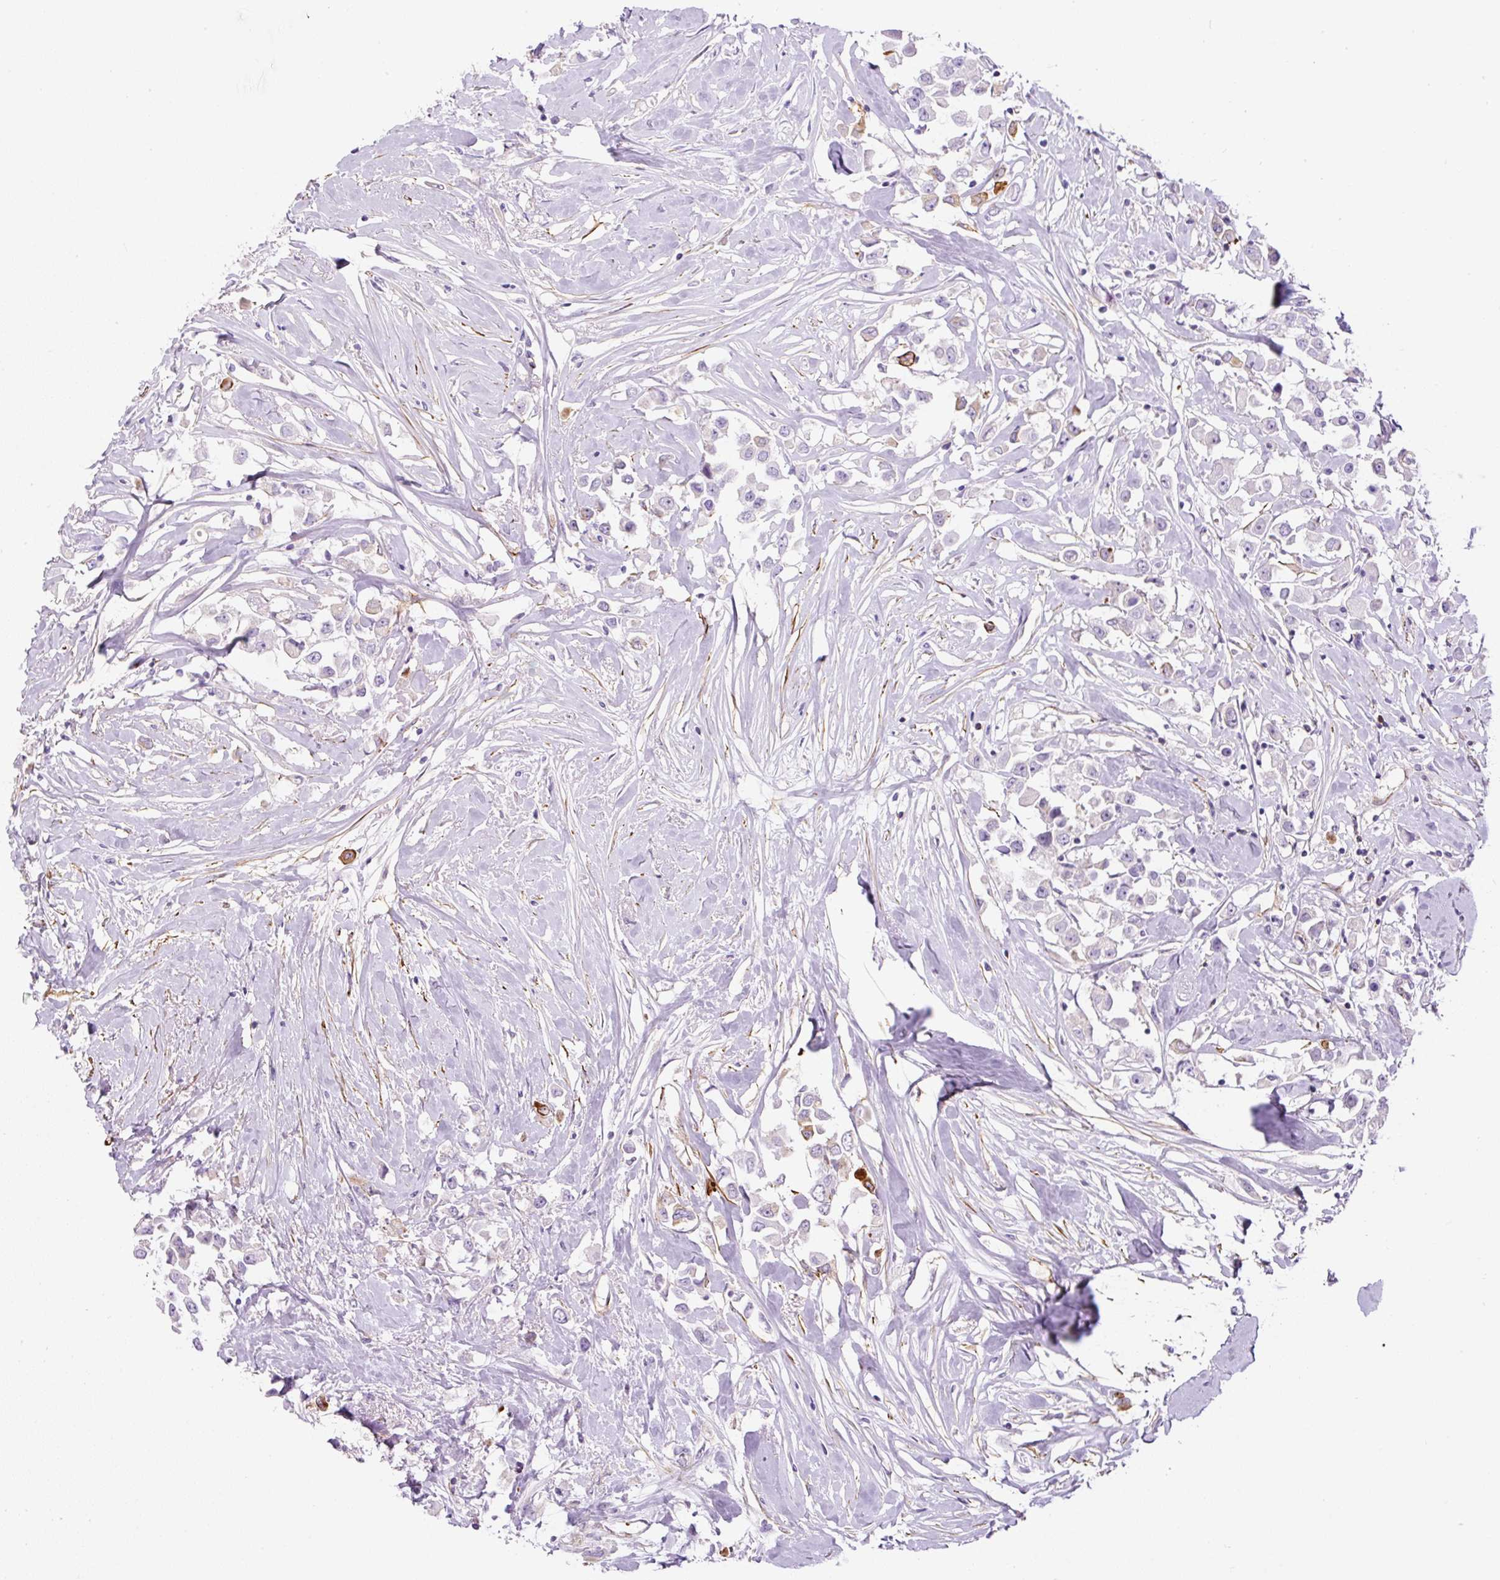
{"staining": {"intensity": "weak", "quantity": "<25%", "location": "cytoplasmic/membranous"}, "tissue": "breast cancer", "cell_type": "Tumor cells", "image_type": "cancer", "snomed": [{"axis": "morphology", "description": "Duct carcinoma"}, {"axis": "topography", "description": "Breast"}], "caption": "The photomicrograph shows no staining of tumor cells in breast cancer.", "gene": "B3GALT5", "patient": {"sex": "female", "age": 61}}